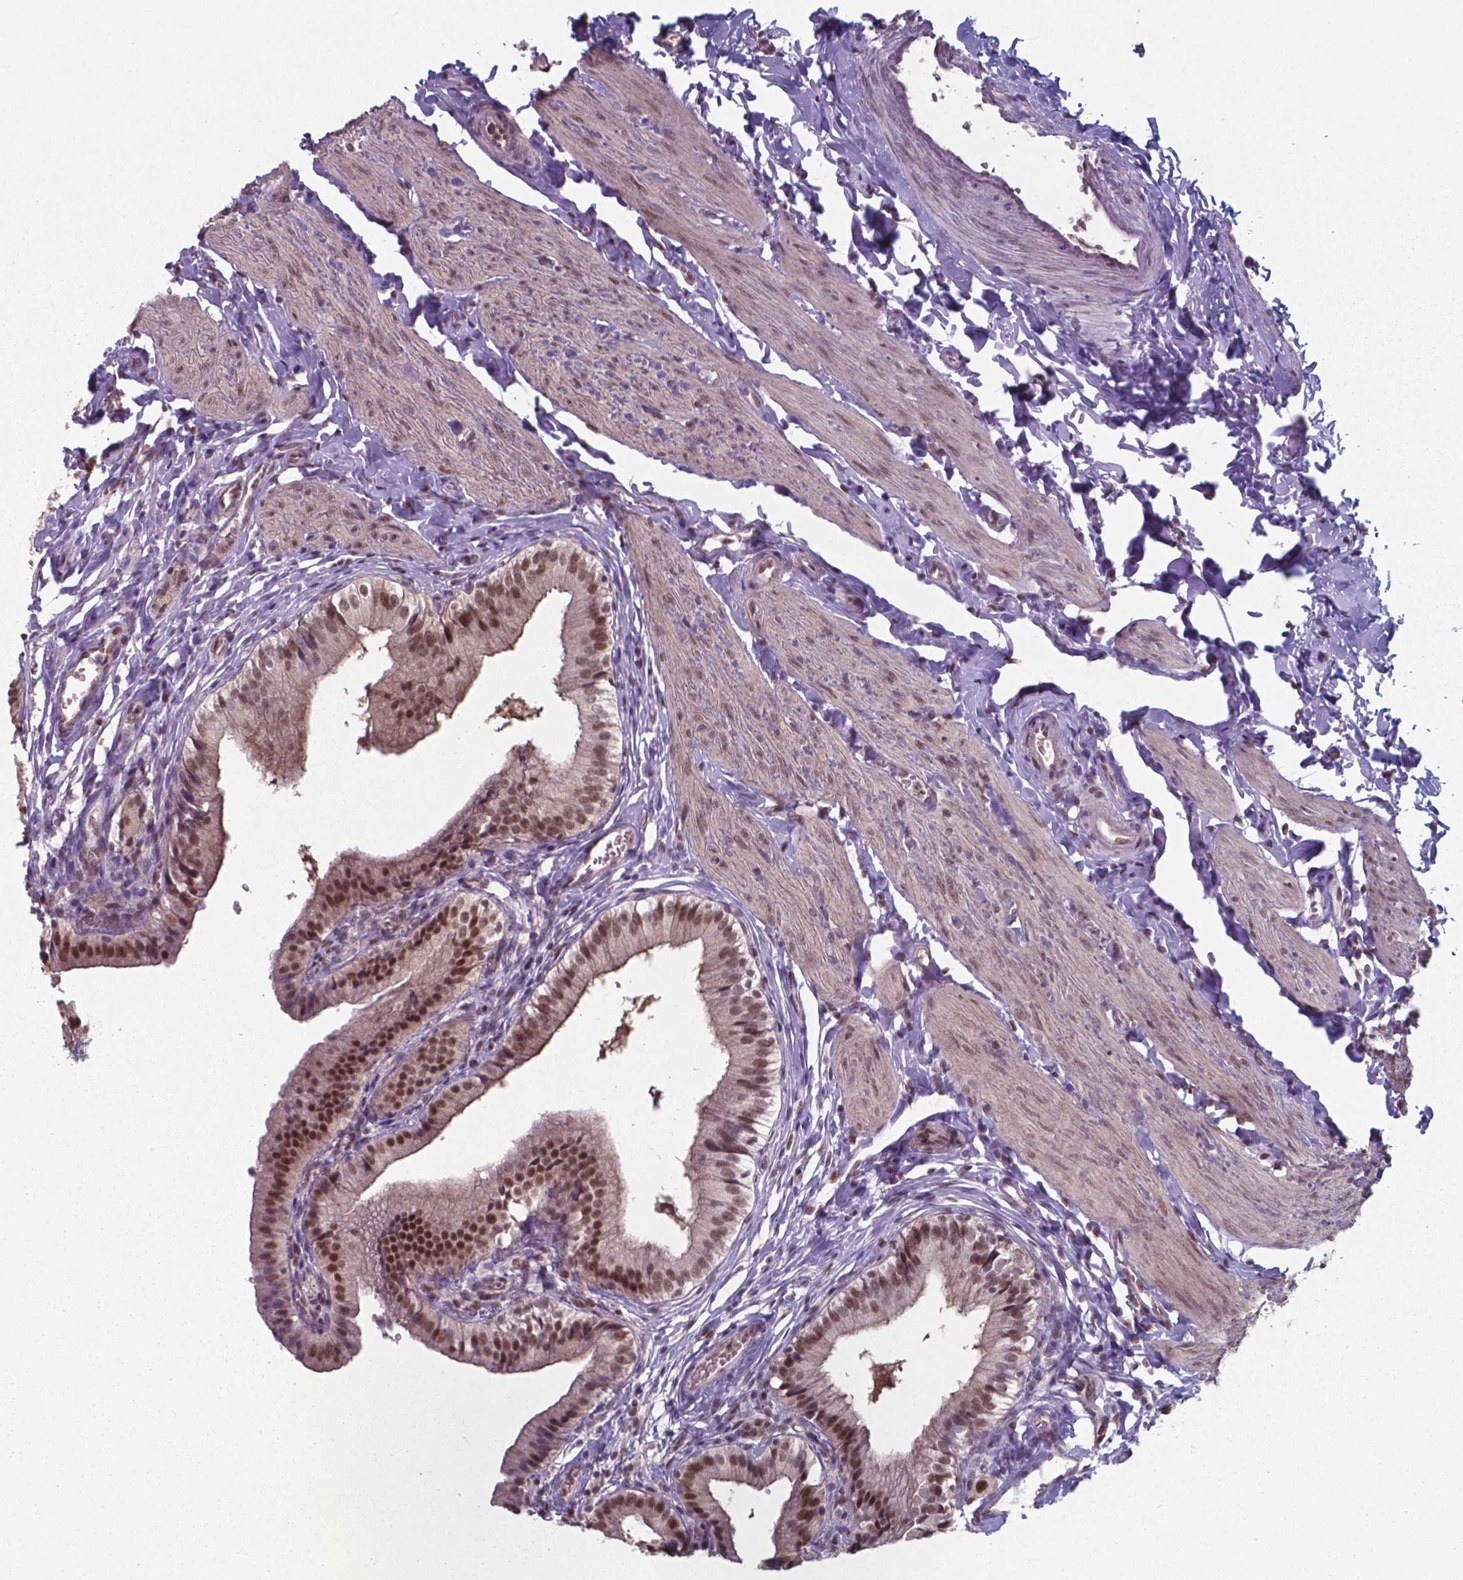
{"staining": {"intensity": "strong", "quantity": ">75%", "location": "cytoplasmic/membranous,nuclear"}, "tissue": "gallbladder", "cell_type": "Glandular cells", "image_type": "normal", "snomed": [{"axis": "morphology", "description": "Normal tissue, NOS"}, {"axis": "topography", "description": "Gallbladder"}], "caption": "Immunohistochemical staining of normal human gallbladder shows >75% levels of strong cytoplasmic/membranous,nuclear protein staining in approximately >75% of glandular cells. (Brightfield microscopy of DAB IHC at high magnification).", "gene": "UBA1", "patient": {"sex": "female", "age": 47}}